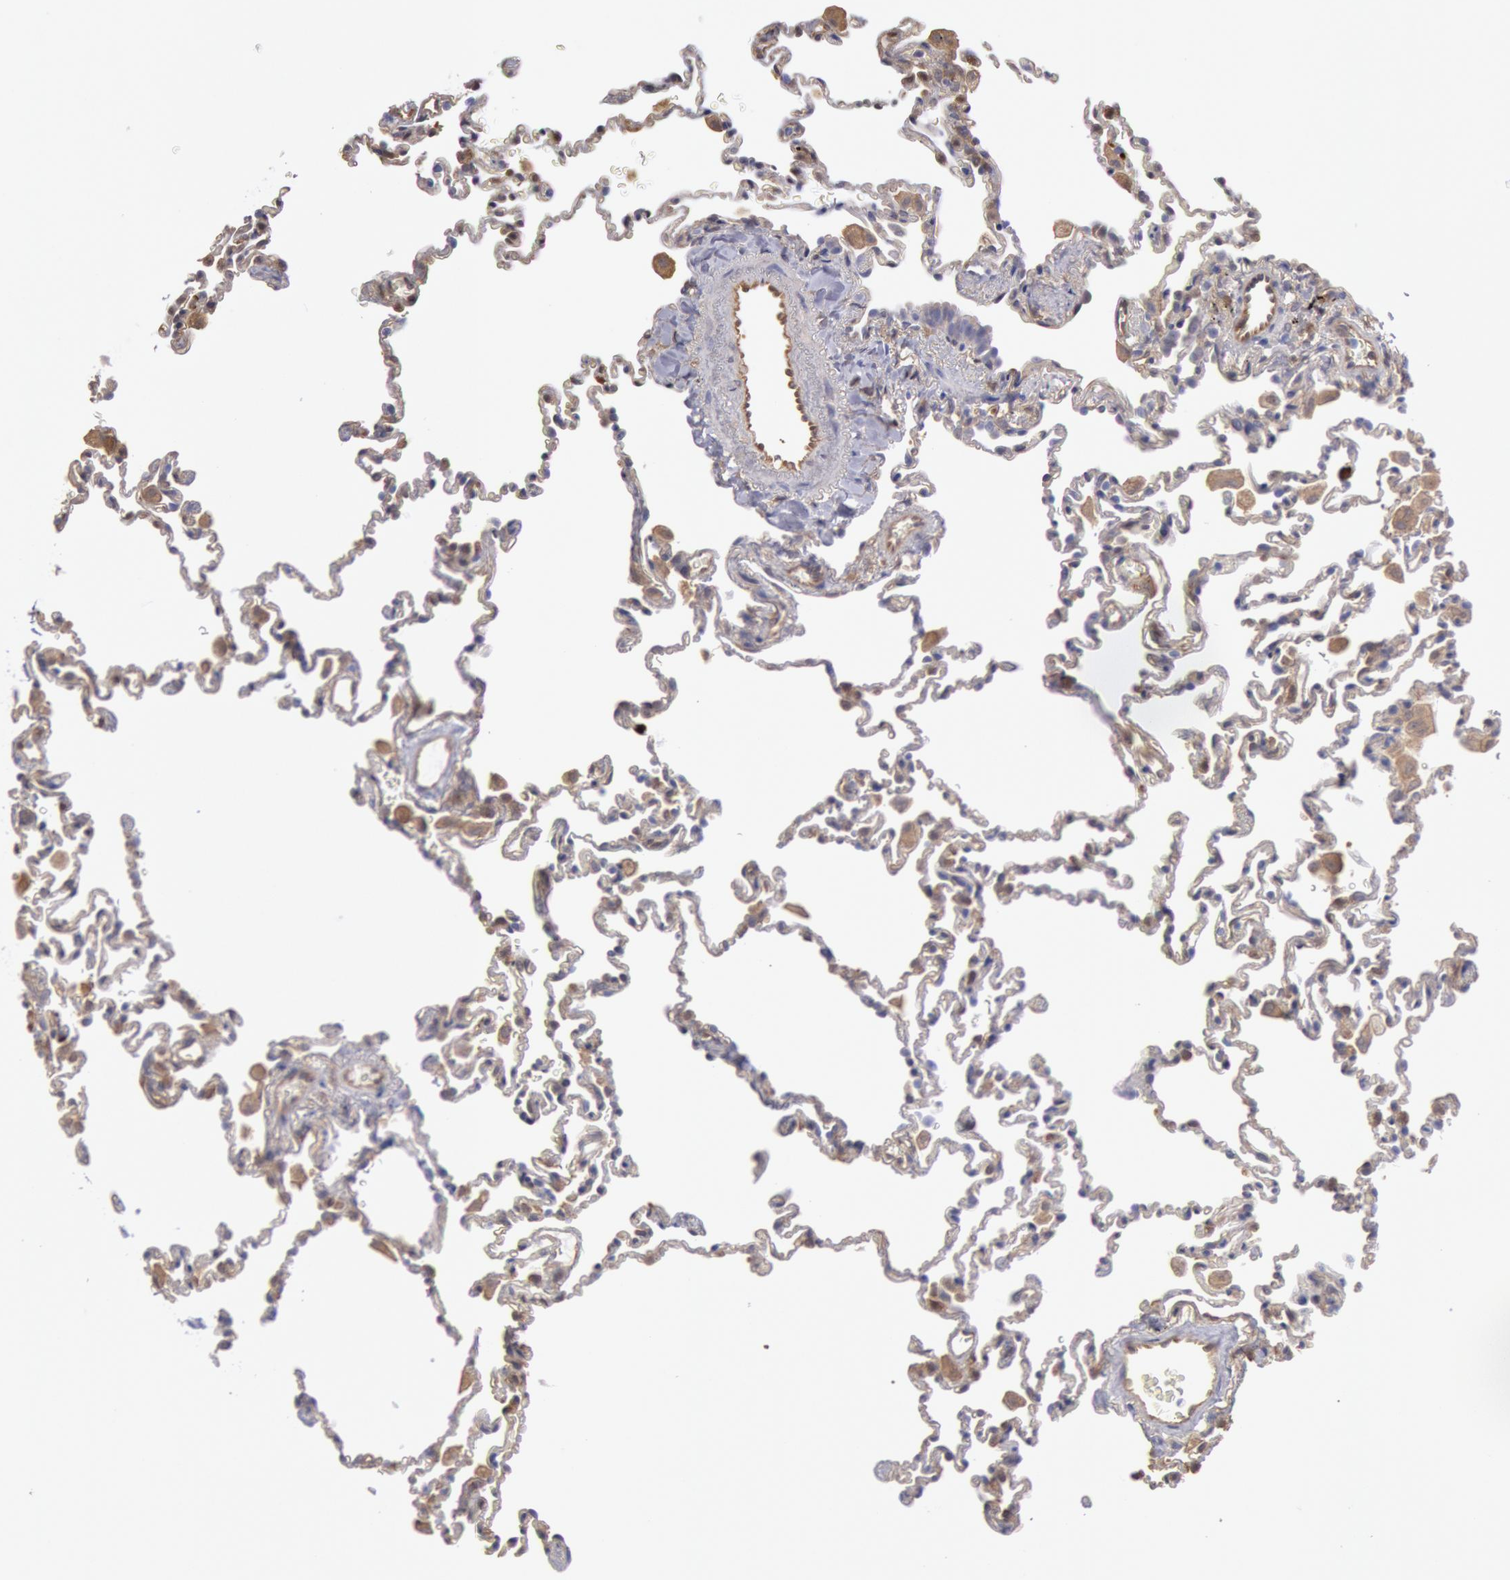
{"staining": {"intensity": "moderate", "quantity": "25%-75%", "location": "cytoplasmic/membranous"}, "tissue": "lung", "cell_type": "Alveolar cells", "image_type": "normal", "snomed": [{"axis": "morphology", "description": "Normal tissue, NOS"}, {"axis": "topography", "description": "Lung"}], "caption": "Protein staining shows moderate cytoplasmic/membranous staining in about 25%-75% of alveolar cells in unremarkable lung. The staining is performed using DAB (3,3'-diaminobenzidine) brown chromogen to label protein expression. The nuclei are counter-stained blue using hematoxylin.", "gene": "CCDC50", "patient": {"sex": "male", "age": 59}}